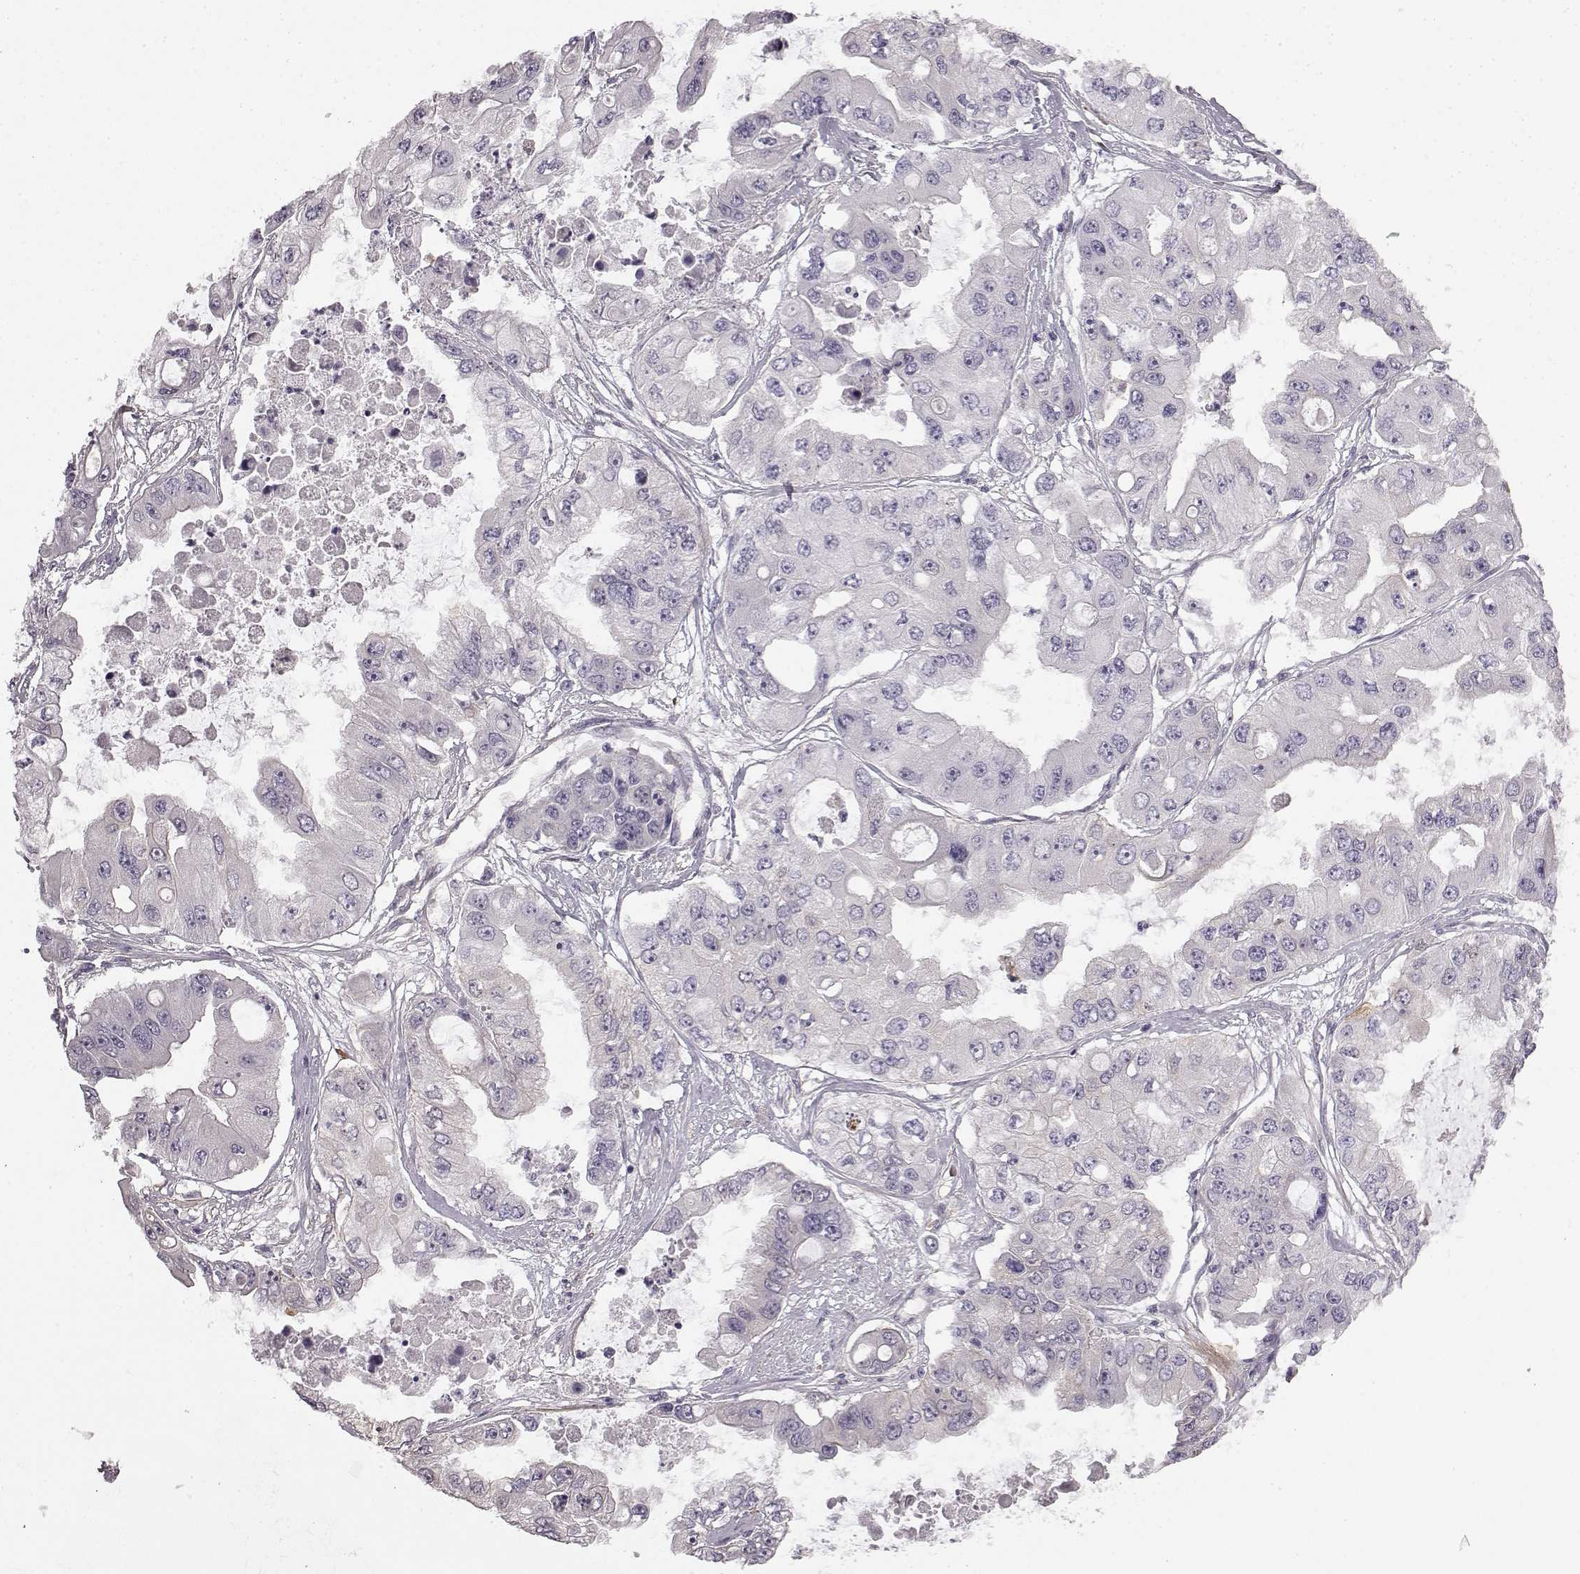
{"staining": {"intensity": "negative", "quantity": "none", "location": "none"}, "tissue": "ovarian cancer", "cell_type": "Tumor cells", "image_type": "cancer", "snomed": [{"axis": "morphology", "description": "Cystadenocarcinoma, serous, NOS"}, {"axis": "topography", "description": "Ovary"}], "caption": "IHC photomicrograph of human ovarian serous cystadenocarcinoma stained for a protein (brown), which displays no staining in tumor cells.", "gene": "KRT85", "patient": {"sex": "female", "age": 56}}